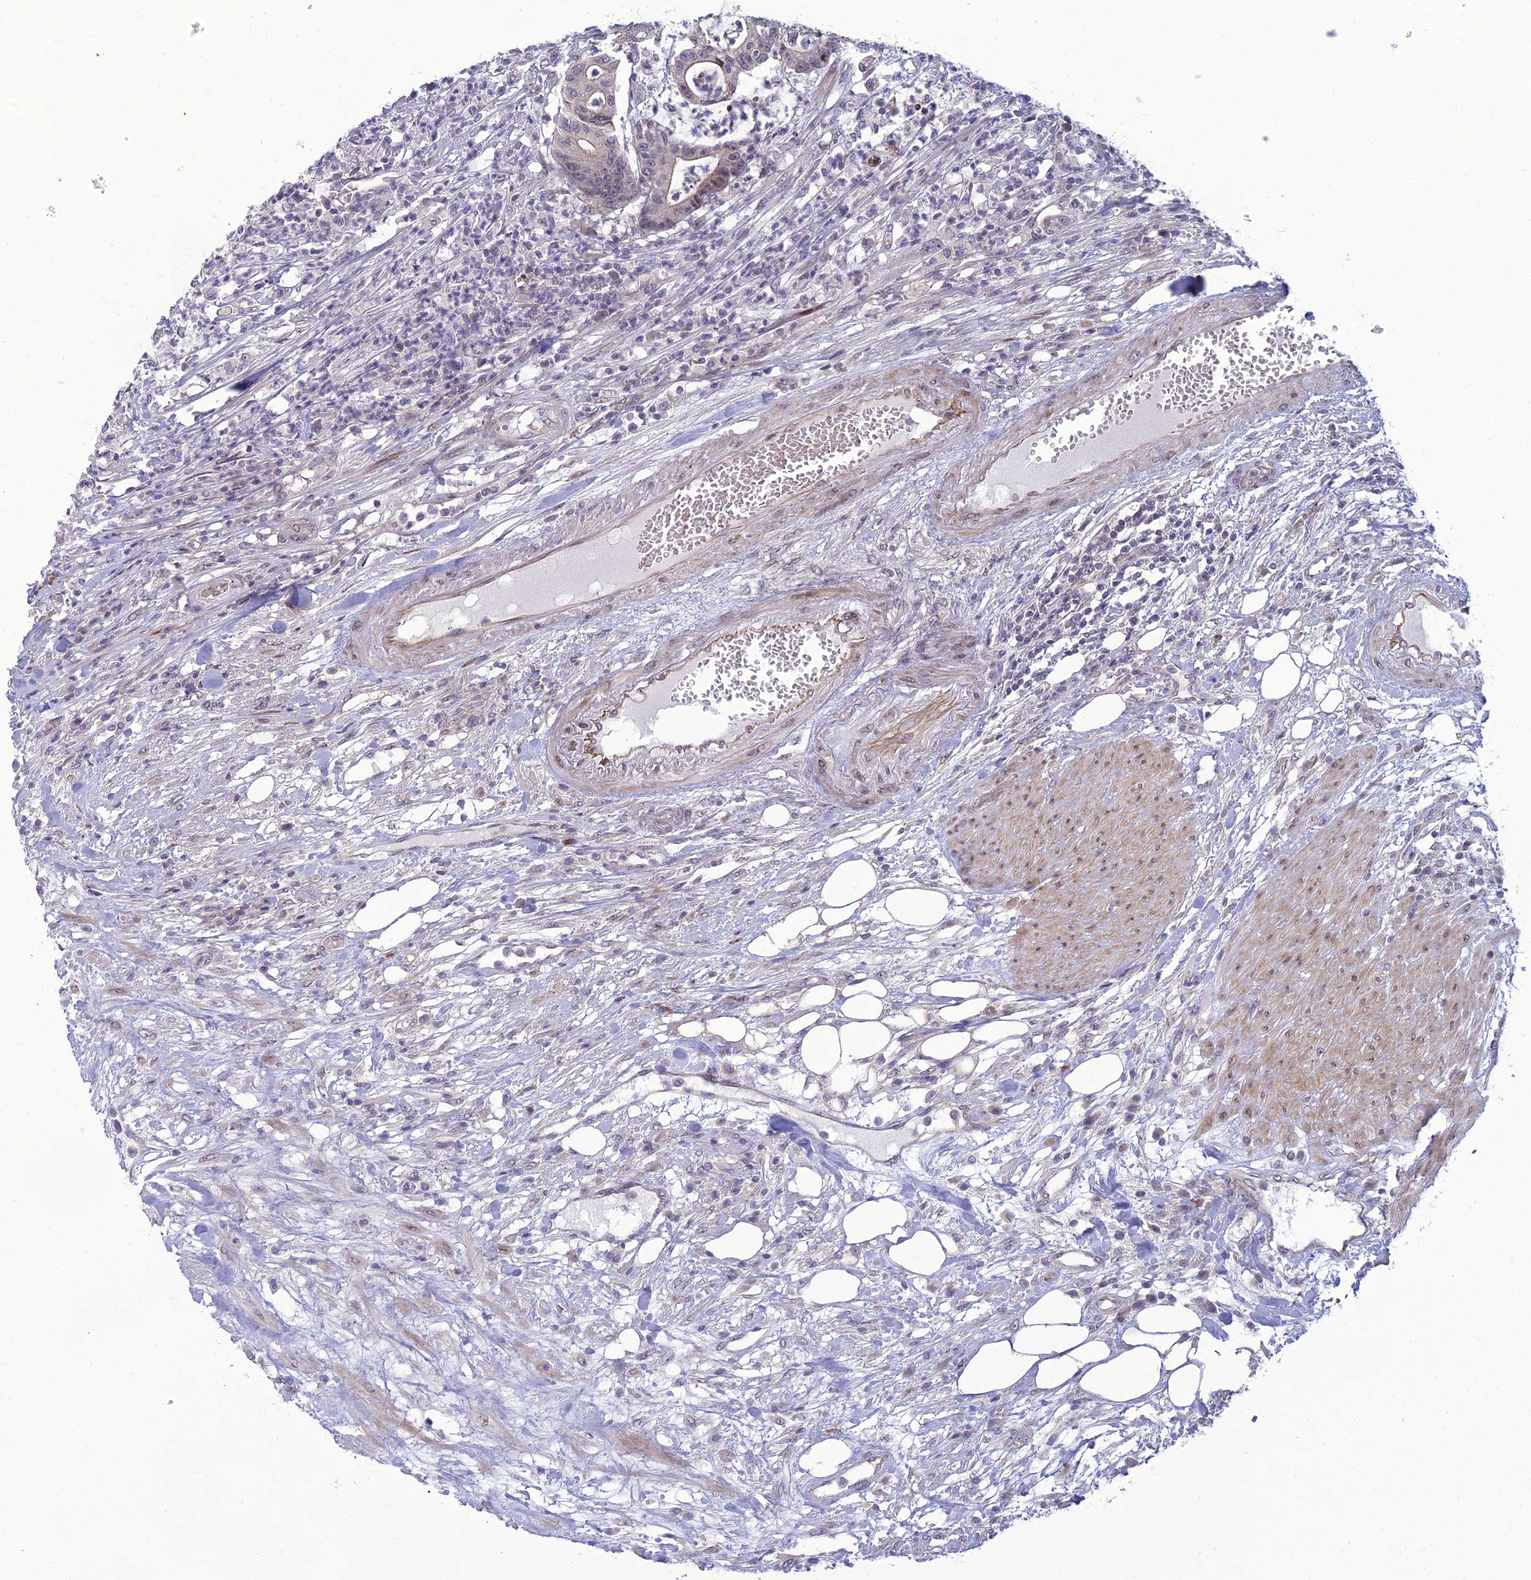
{"staining": {"intensity": "weak", "quantity": "<25%", "location": "nuclear"}, "tissue": "colorectal cancer", "cell_type": "Tumor cells", "image_type": "cancer", "snomed": [{"axis": "morphology", "description": "Adenocarcinoma, NOS"}, {"axis": "topography", "description": "Colon"}], "caption": "Immunohistochemistry image of adenocarcinoma (colorectal) stained for a protein (brown), which shows no staining in tumor cells. (DAB (3,3'-diaminobenzidine) immunohistochemistry (IHC) visualized using brightfield microscopy, high magnification).", "gene": "DTX2", "patient": {"sex": "female", "age": 84}}